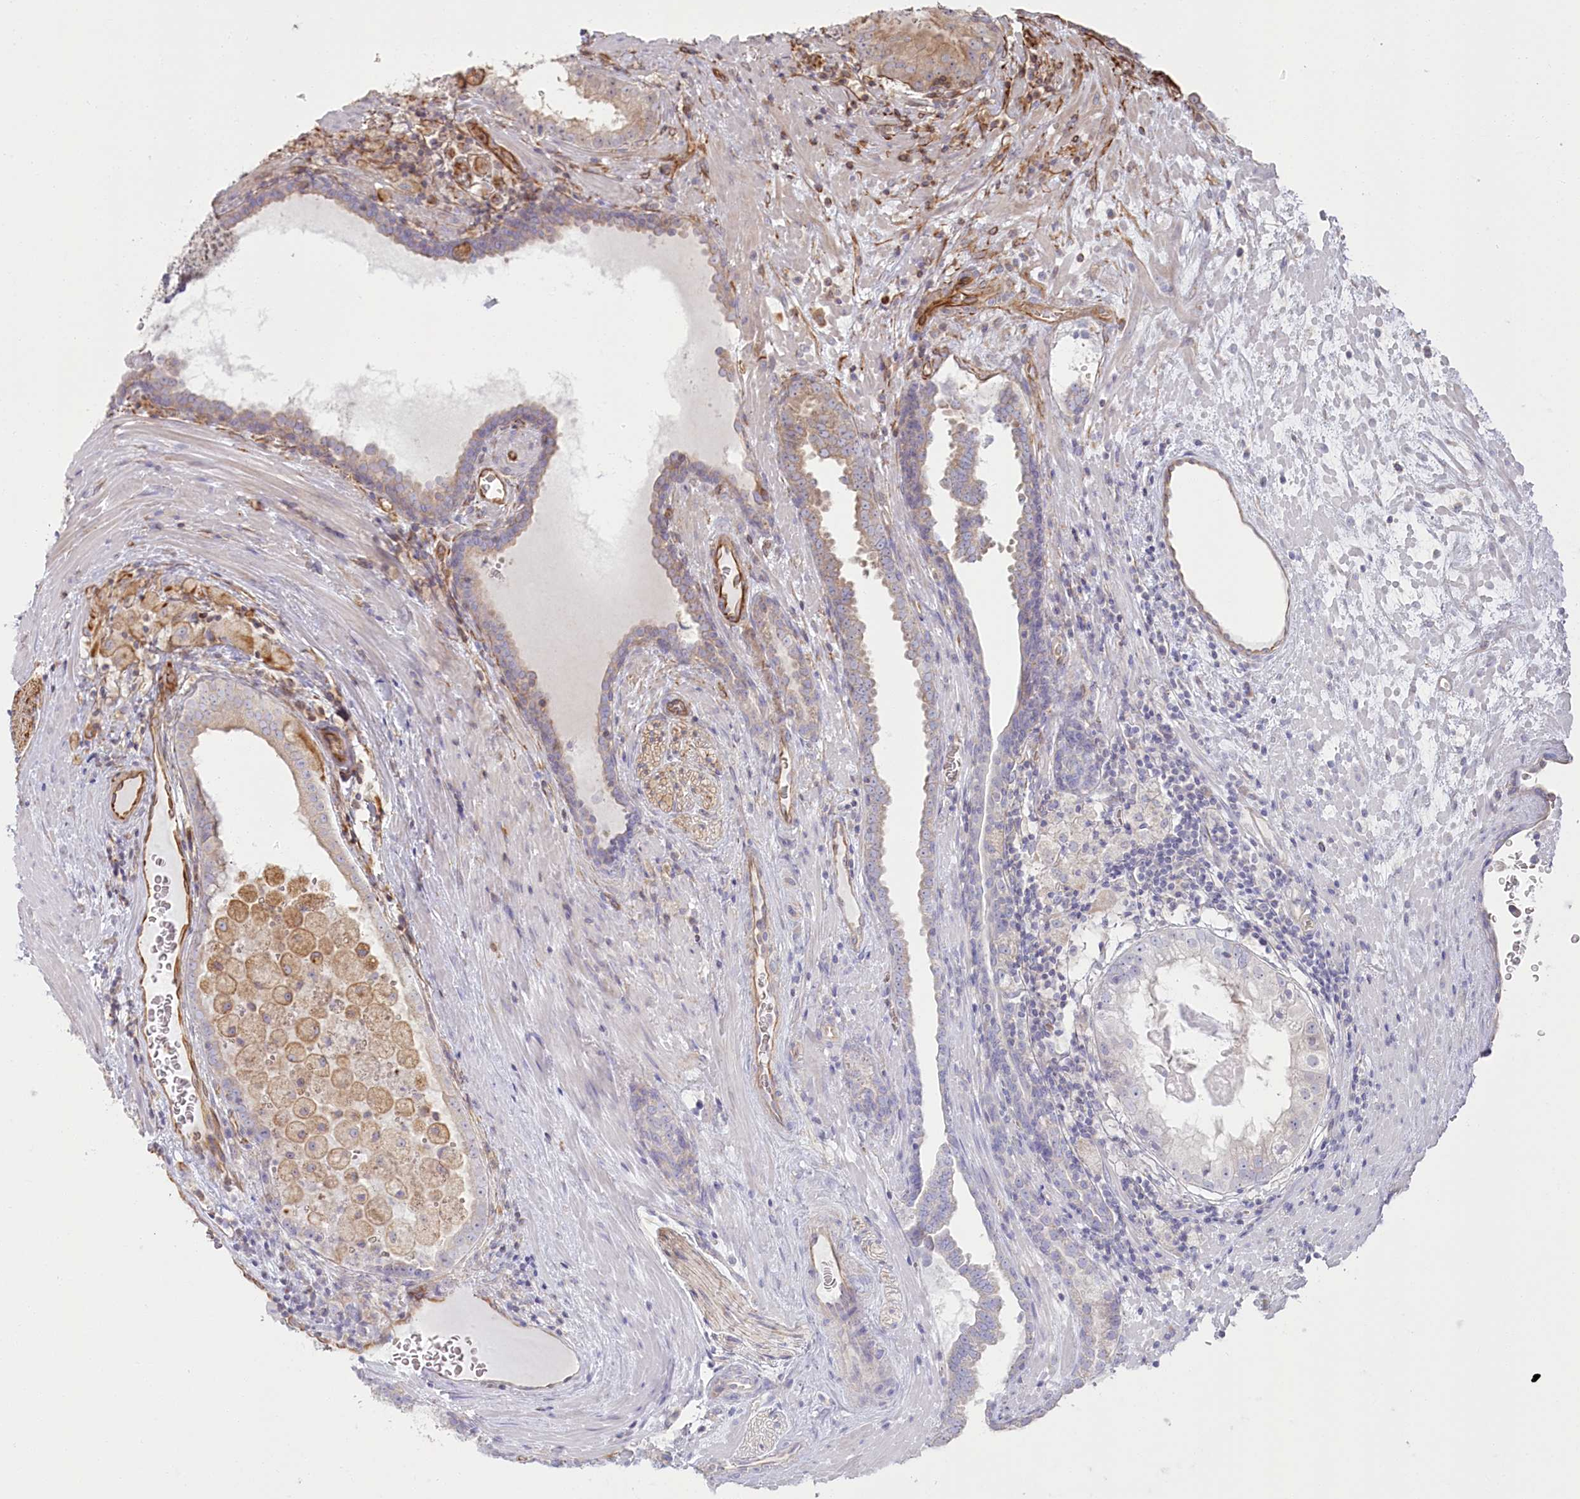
{"staining": {"intensity": "weak", "quantity": "<25%", "location": "cytoplasmic/membranous"}, "tissue": "prostate cancer", "cell_type": "Tumor cells", "image_type": "cancer", "snomed": [{"axis": "morphology", "description": "Adenocarcinoma, High grade"}, {"axis": "topography", "description": "Prostate"}], "caption": "Prostate cancer stained for a protein using IHC reveals no expression tumor cells.", "gene": "TTC1", "patient": {"sex": "male", "age": 68}}